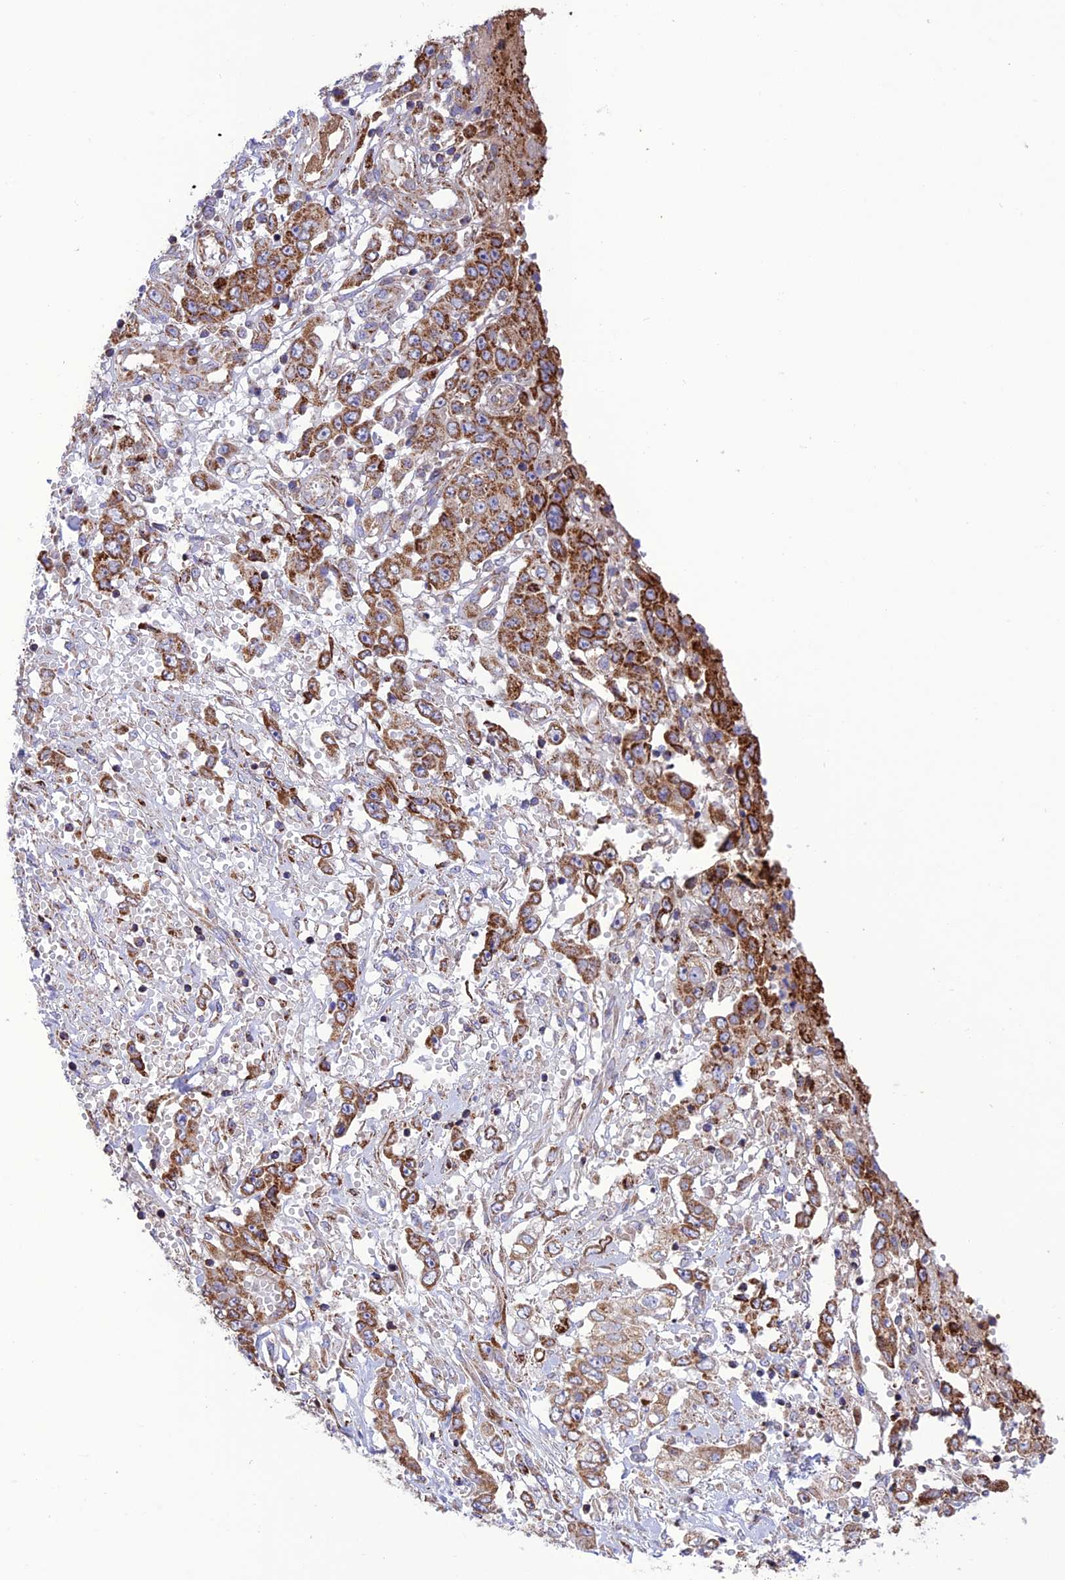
{"staining": {"intensity": "moderate", "quantity": ">75%", "location": "cytoplasmic/membranous"}, "tissue": "stomach cancer", "cell_type": "Tumor cells", "image_type": "cancer", "snomed": [{"axis": "morphology", "description": "Adenocarcinoma, NOS"}, {"axis": "topography", "description": "Stomach, upper"}], "caption": "Stomach cancer (adenocarcinoma) stained with a protein marker reveals moderate staining in tumor cells.", "gene": "UAP1L1", "patient": {"sex": "male", "age": 62}}